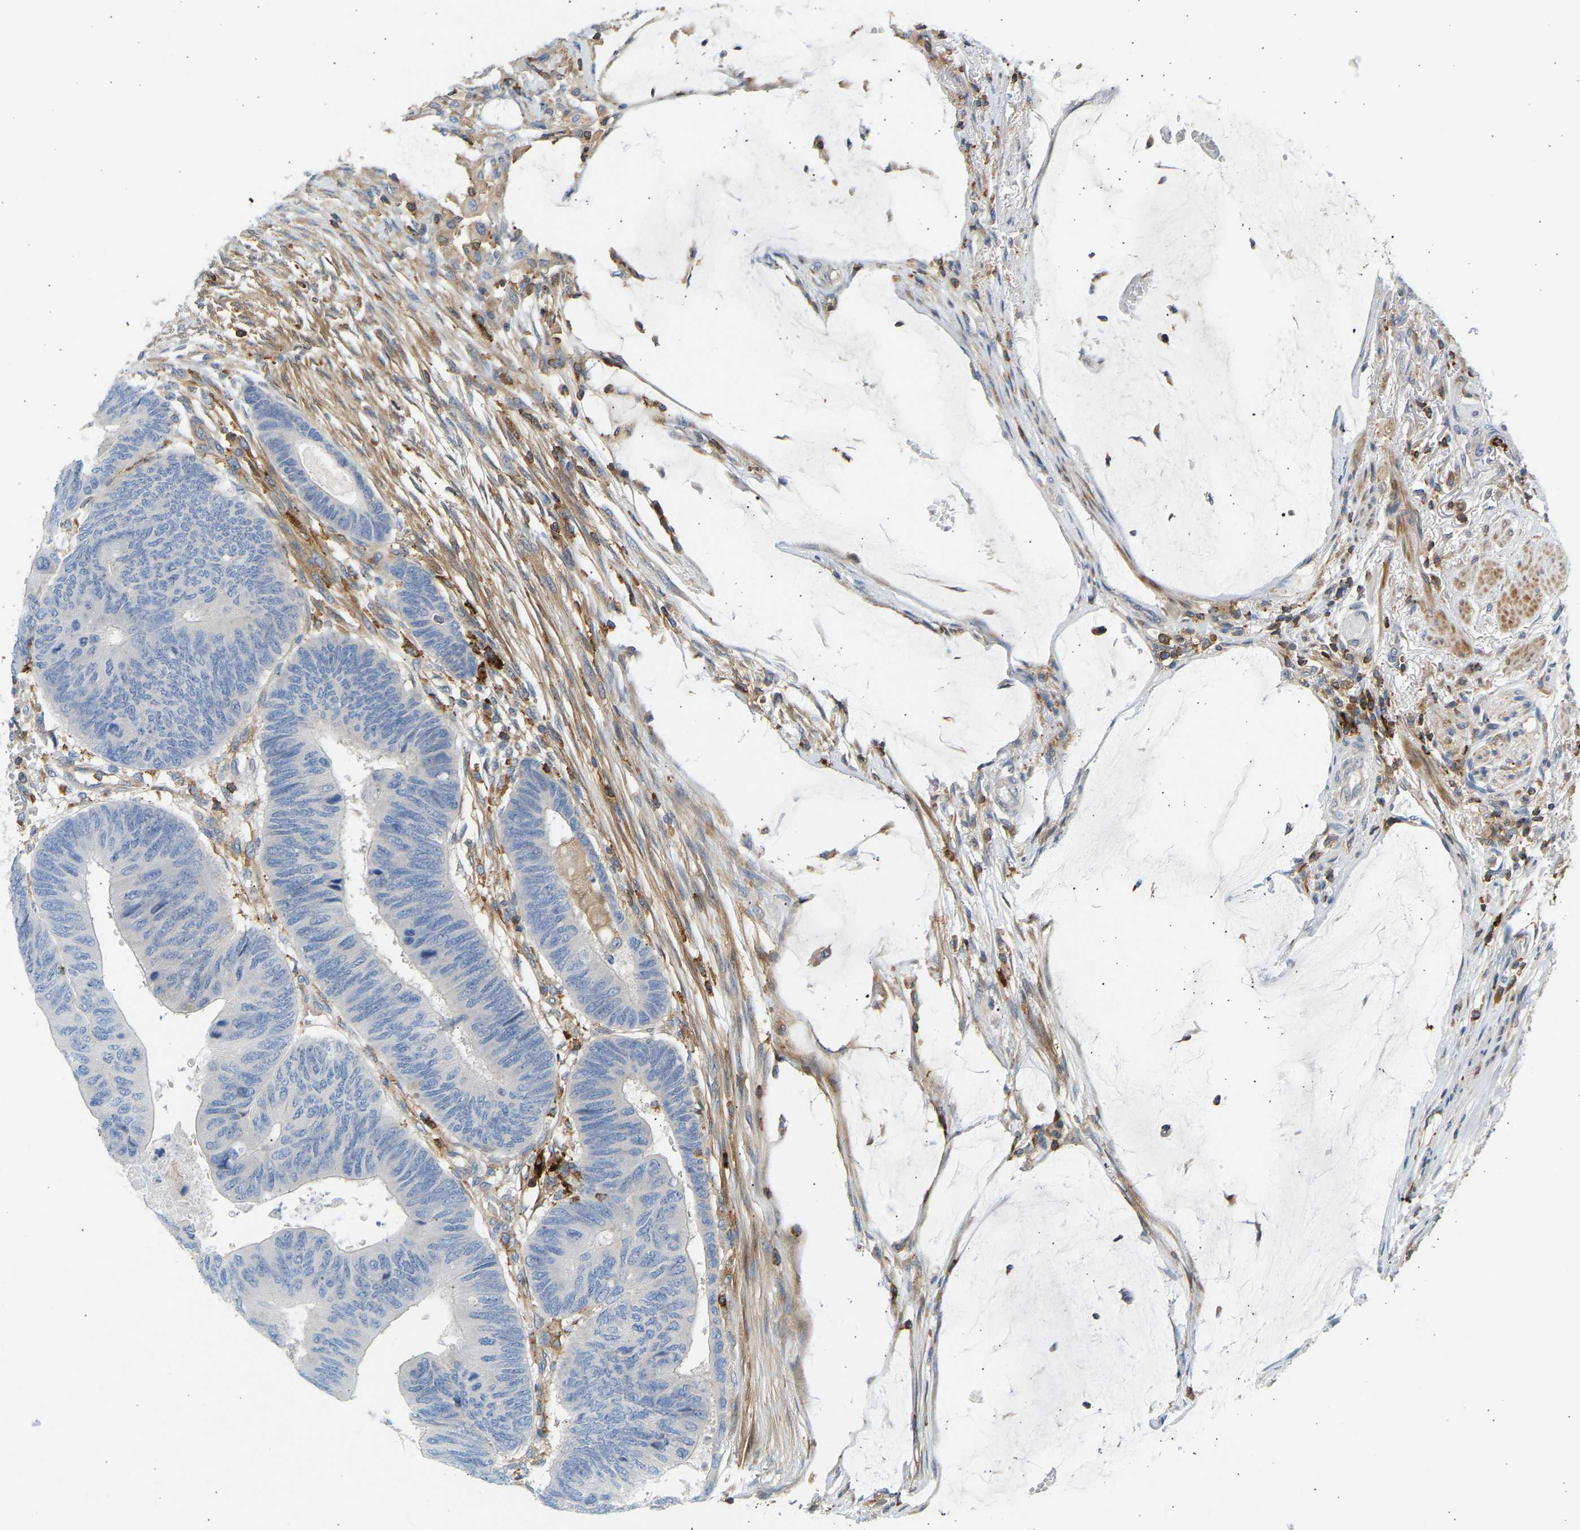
{"staining": {"intensity": "negative", "quantity": "none", "location": "none"}, "tissue": "colorectal cancer", "cell_type": "Tumor cells", "image_type": "cancer", "snomed": [{"axis": "morphology", "description": "Normal tissue, NOS"}, {"axis": "morphology", "description": "Adenocarcinoma, NOS"}, {"axis": "topography", "description": "Rectum"}, {"axis": "topography", "description": "Peripheral nerve tissue"}], "caption": "An image of human colorectal adenocarcinoma is negative for staining in tumor cells. (Stains: DAB immunohistochemistry (IHC) with hematoxylin counter stain, Microscopy: brightfield microscopy at high magnification).", "gene": "FNBP1", "patient": {"sex": "male", "age": 92}}